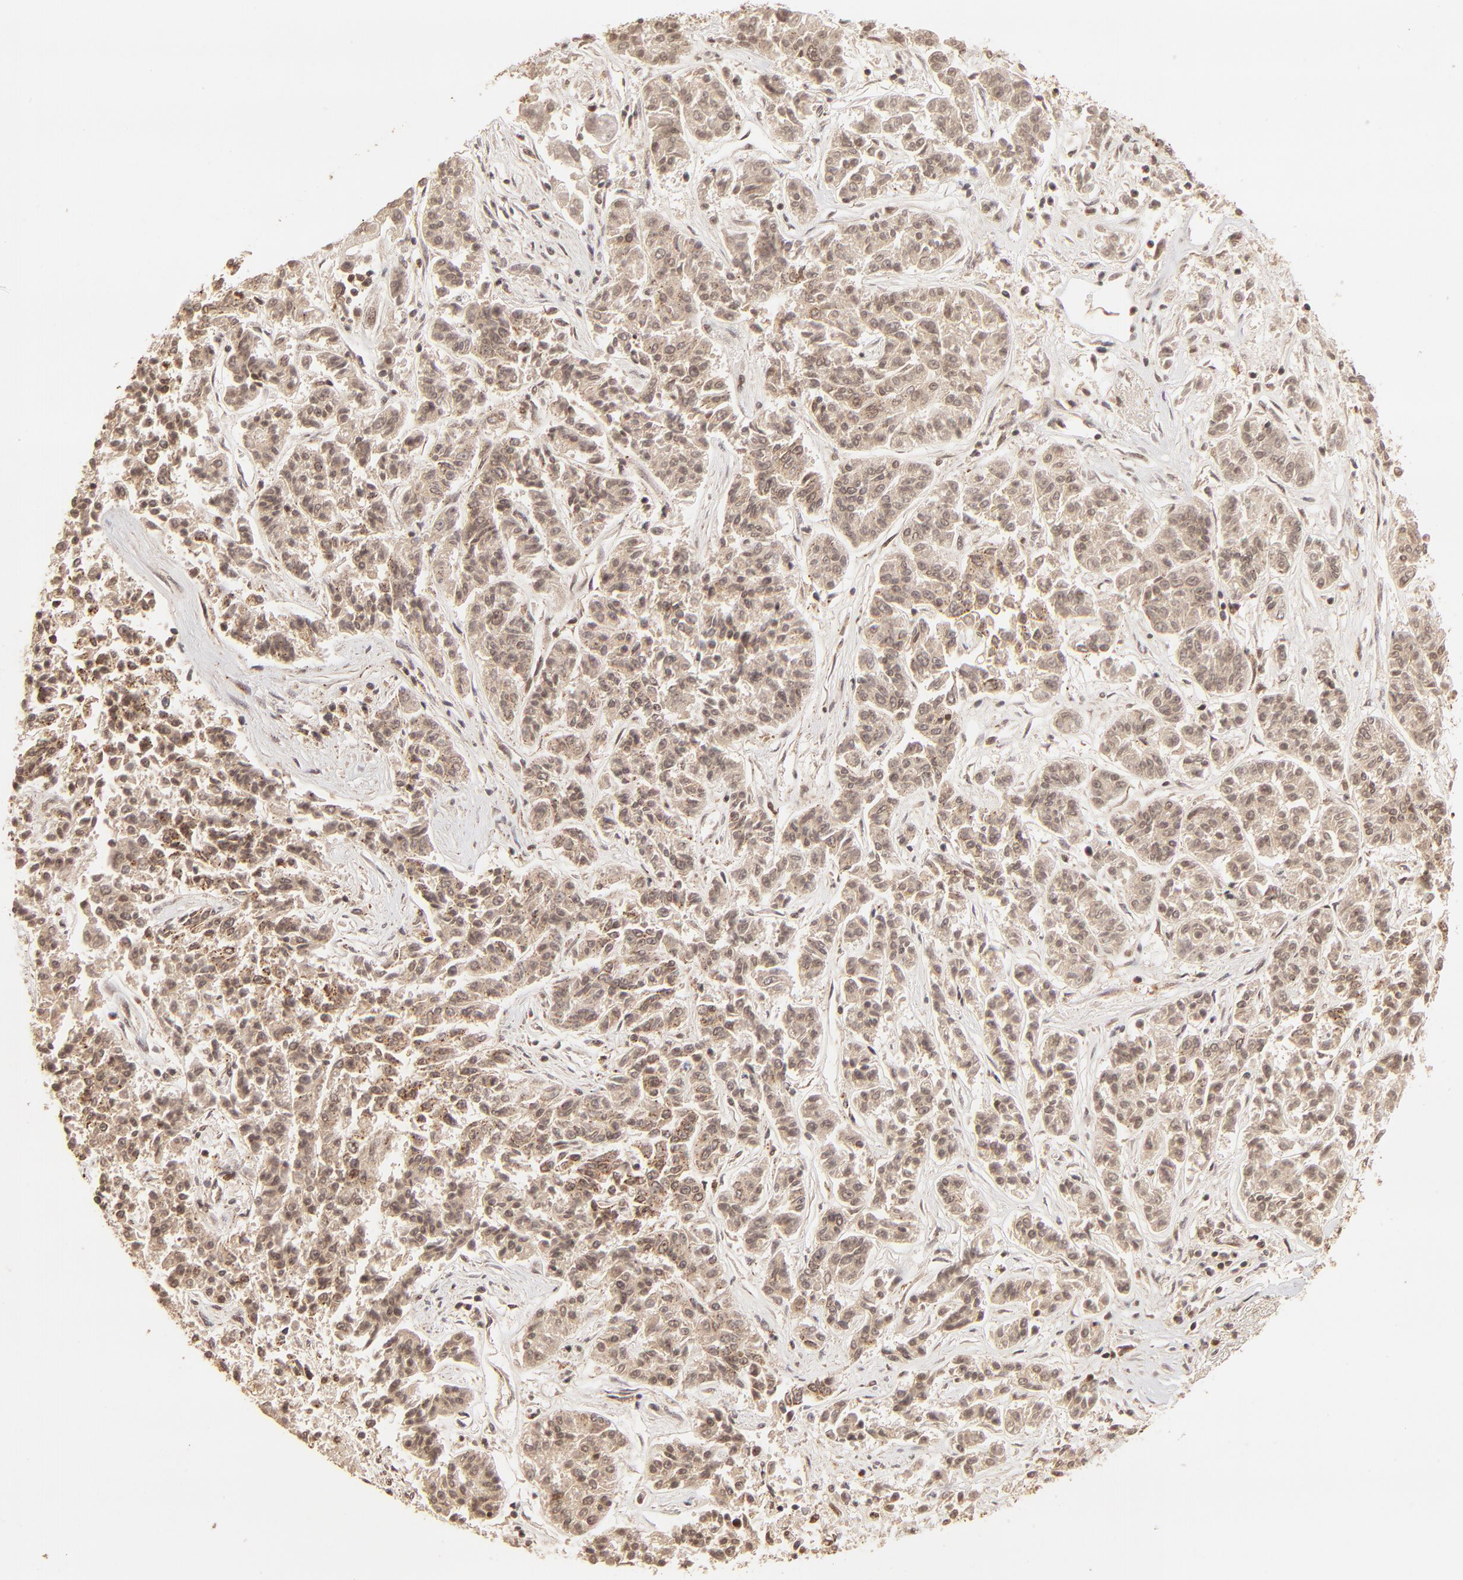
{"staining": {"intensity": "weak", "quantity": ">75%", "location": "cytoplasmic/membranous"}, "tissue": "lung cancer", "cell_type": "Tumor cells", "image_type": "cancer", "snomed": [{"axis": "morphology", "description": "Adenocarcinoma, NOS"}, {"axis": "topography", "description": "Lung"}], "caption": "The micrograph exhibits immunohistochemical staining of lung adenocarcinoma. There is weak cytoplasmic/membranous staining is identified in about >75% of tumor cells.", "gene": "MED15", "patient": {"sex": "male", "age": 84}}